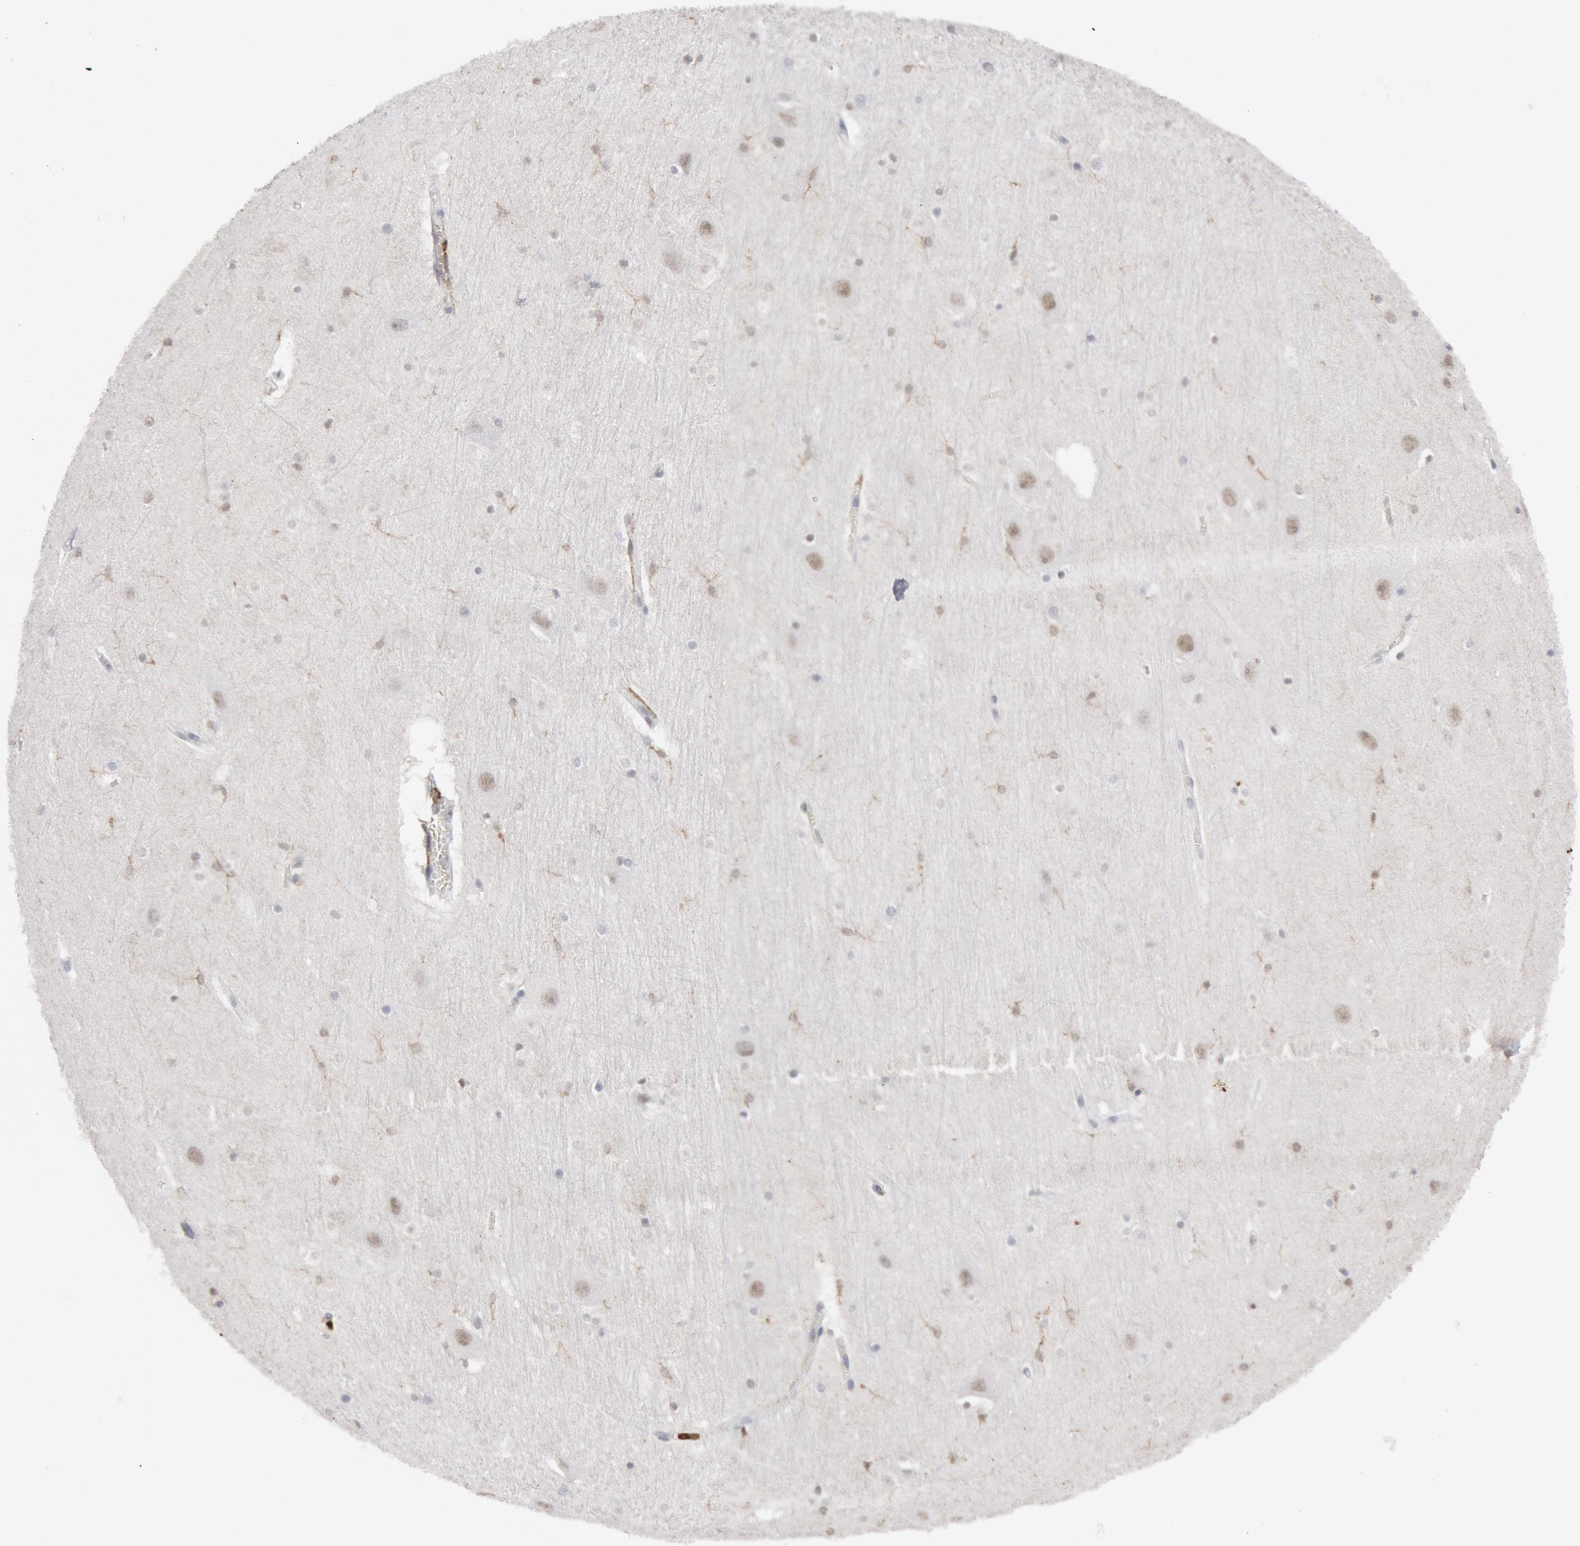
{"staining": {"intensity": "moderate", "quantity": "<25%", "location": "cytoplasmic/membranous,nuclear"}, "tissue": "hippocampus", "cell_type": "Glial cells", "image_type": "normal", "snomed": [{"axis": "morphology", "description": "Normal tissue, NOS"}, {"axis": "topography", "description": "Hippocampus"}], "caption": "Hippocampus stained with DAB (3,3'-diaminobenzidine) immunohistochemistry exhibits low levels of moderate cytoplasmic/membranous,nuclear expression in approximately <25% of glial cells.", "gene": "PTPN6", "patient": {"sex": "male", "age": 45}}